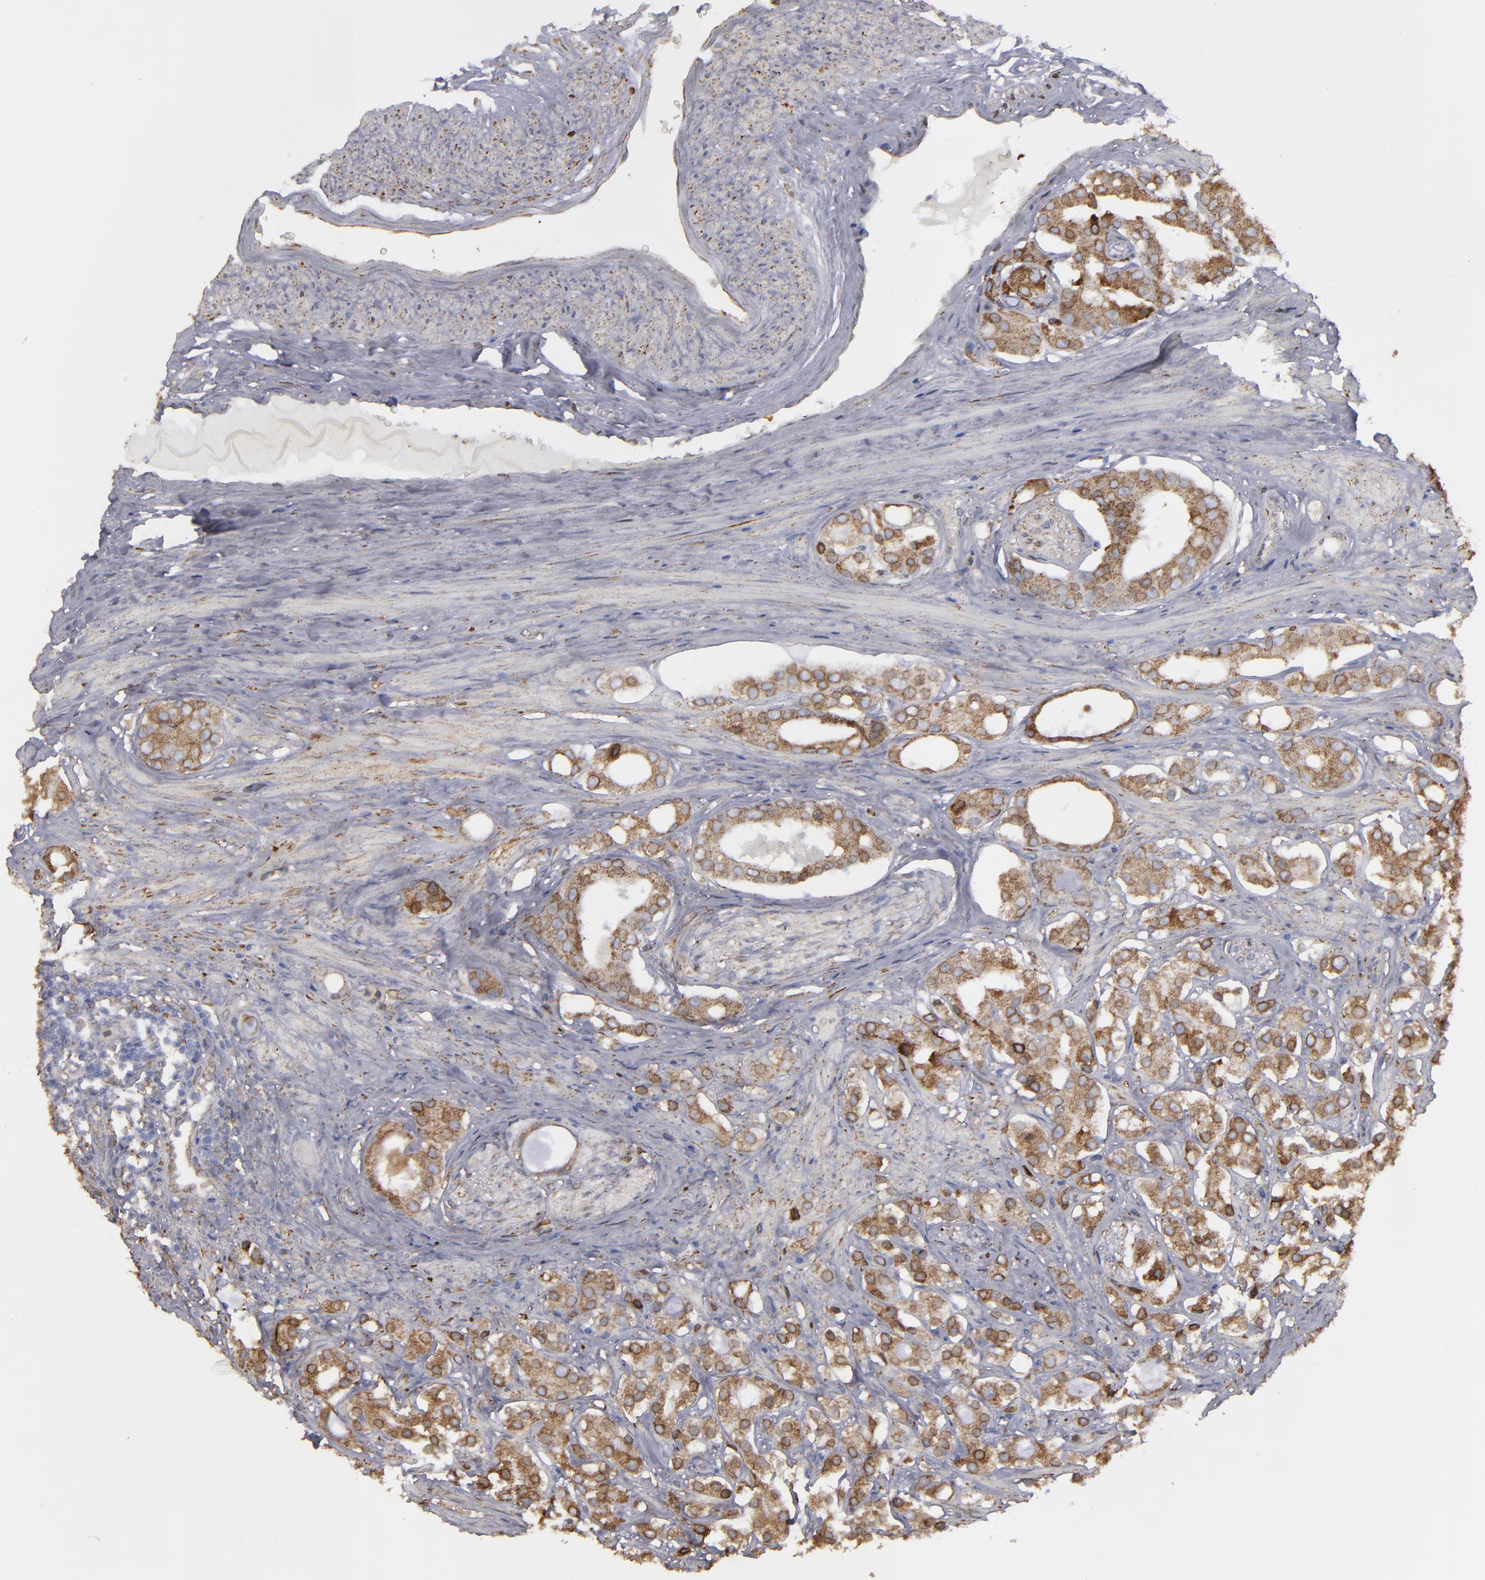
{"staining": {"intensity": "moderate", "quantity": ">75%", "location": "cytoplasmic/membranous"}, "tissue": "prostate cancer", "cell_type": "Tumor cells", "image_type": "cancer", "snomed": [{"axis": "morphology", "description": "Adenocarcinoma, High grade"}, {"axis": "topography", "description": "Prostate"}], "caption": "A photomicrograph of prostate high-grade adenocarcinoma stained for a protein displays moderate cytoplasmic/membranous brown staining in tumor cells. (DAB IHC with brightfield microscopy, high magnification).", "gene": "ERLIN2", "patient": {"sex": "male", "age": 68}}